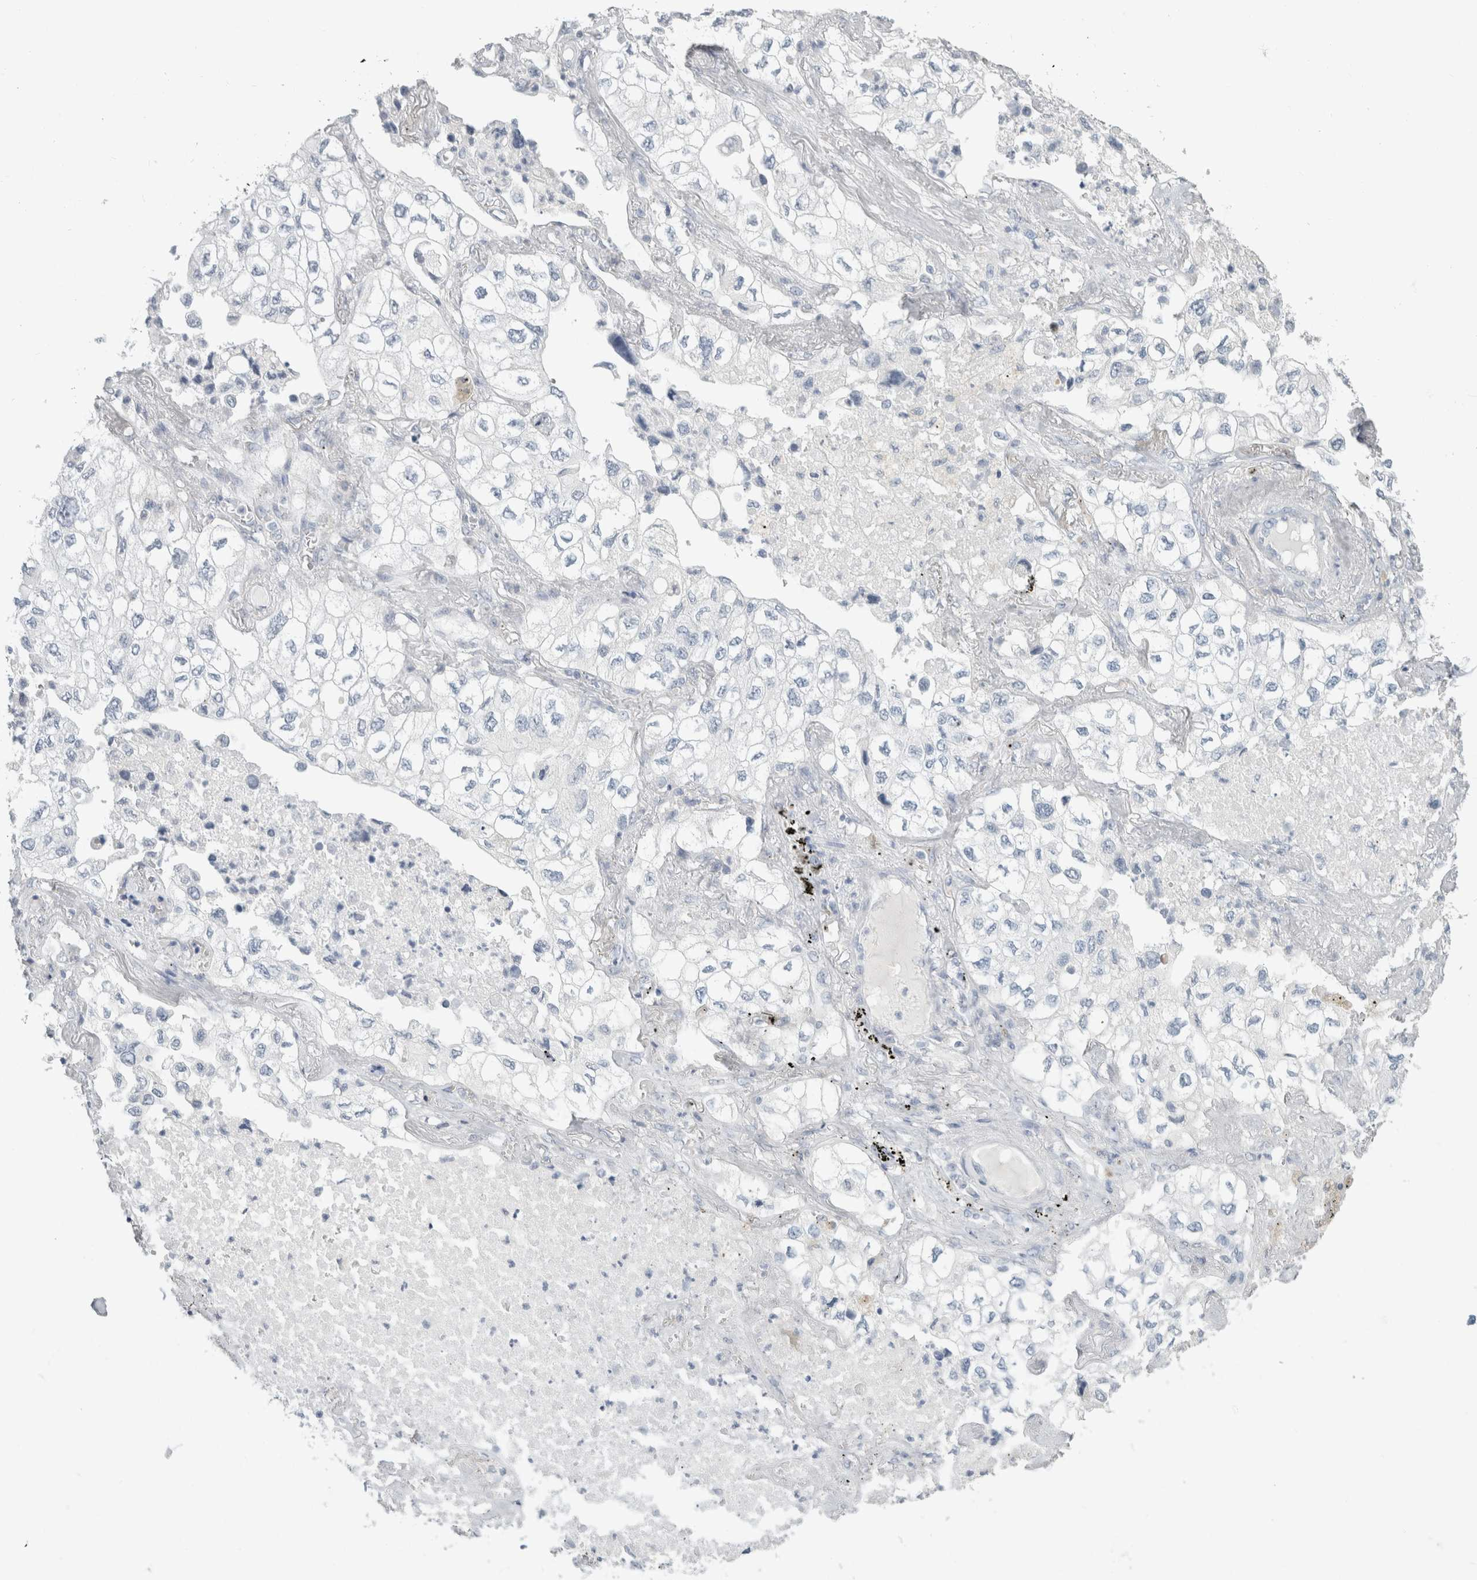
{"staining": {"intensity": "negative", "quantity": "none", "location": "none"}, "tissue": "lung cancer", "cell_type": "Tumor cells", "image_type": "cancer", "snomed": [{"axis": "morphology", "description": "Adenocarcinoma, NOS"}, {"axis": "topography", "description": "Lung"}], "caption": "A micrograph of adenocarcinoma (lung) stained for a protein demonstrates no brown staining in tumor cells. The staining is performed using DAB (3,3'-diaminobenzidine) brown chromogen with nuclei counter-stained in using hematoxylin.", "gene": "SLC6A1", "patient": {"sex": "male", "age": 63}}